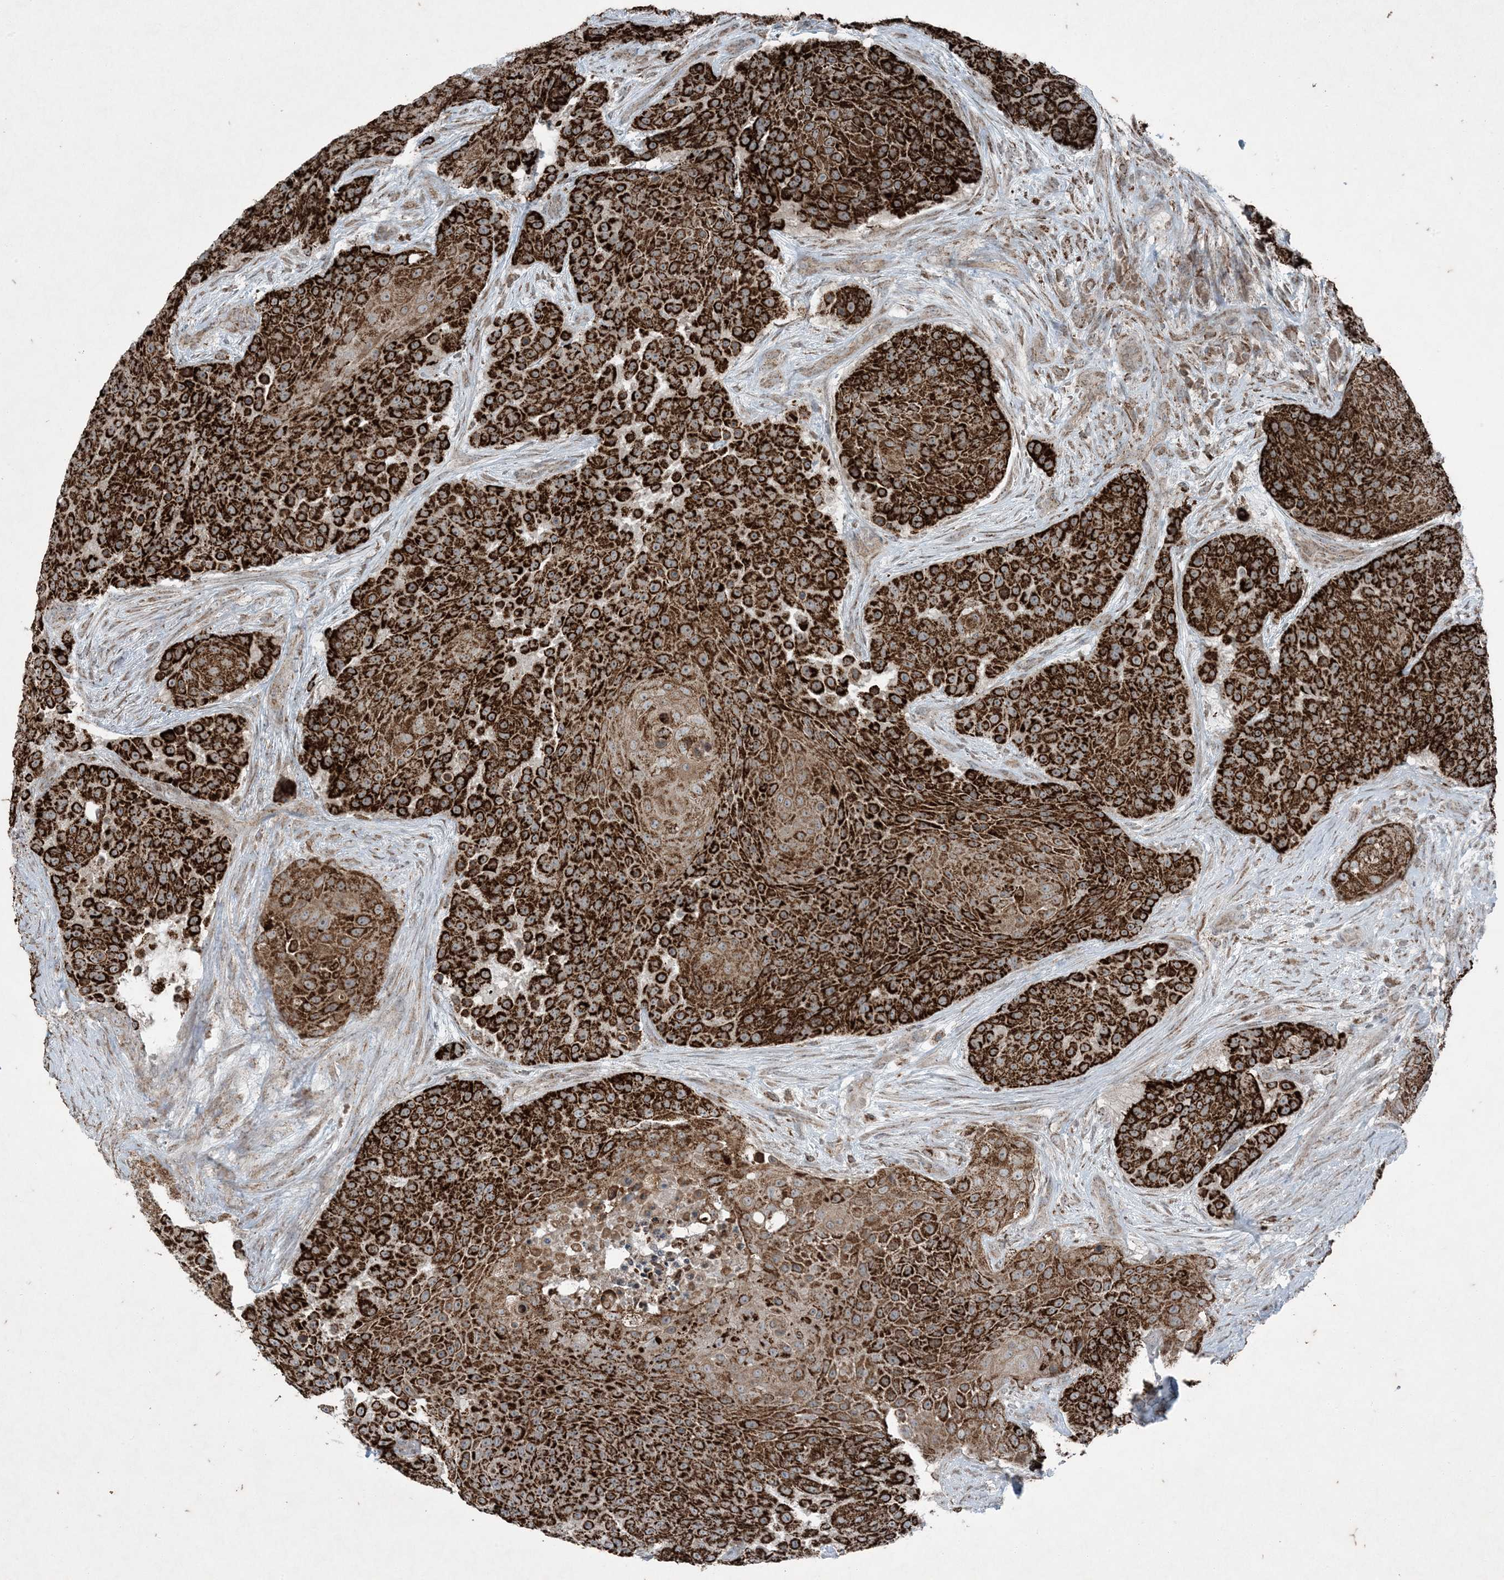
{"staining": {"intensity": "strong", "quantity": ">75%", "location": "cytoplasmic/membranous"}, "tissue": "urothelial cancer", "cell_type": "Tumor cells", "image_type": "cancer", "snomed": [{"axis": "morphology", "description": "Urothelial carcinoma, High grade"}, {"axis": "topography", "description": "Urinary bladder"}], "caption": "Brown immunohistochemical staining in urothelial carcinoma (high-grade) demonstrates strong cytoplasmic/membranous staining in approximately >75% of tumor cells.", "gene": "PC", "patient": {"sex": "female", "age": 63}}